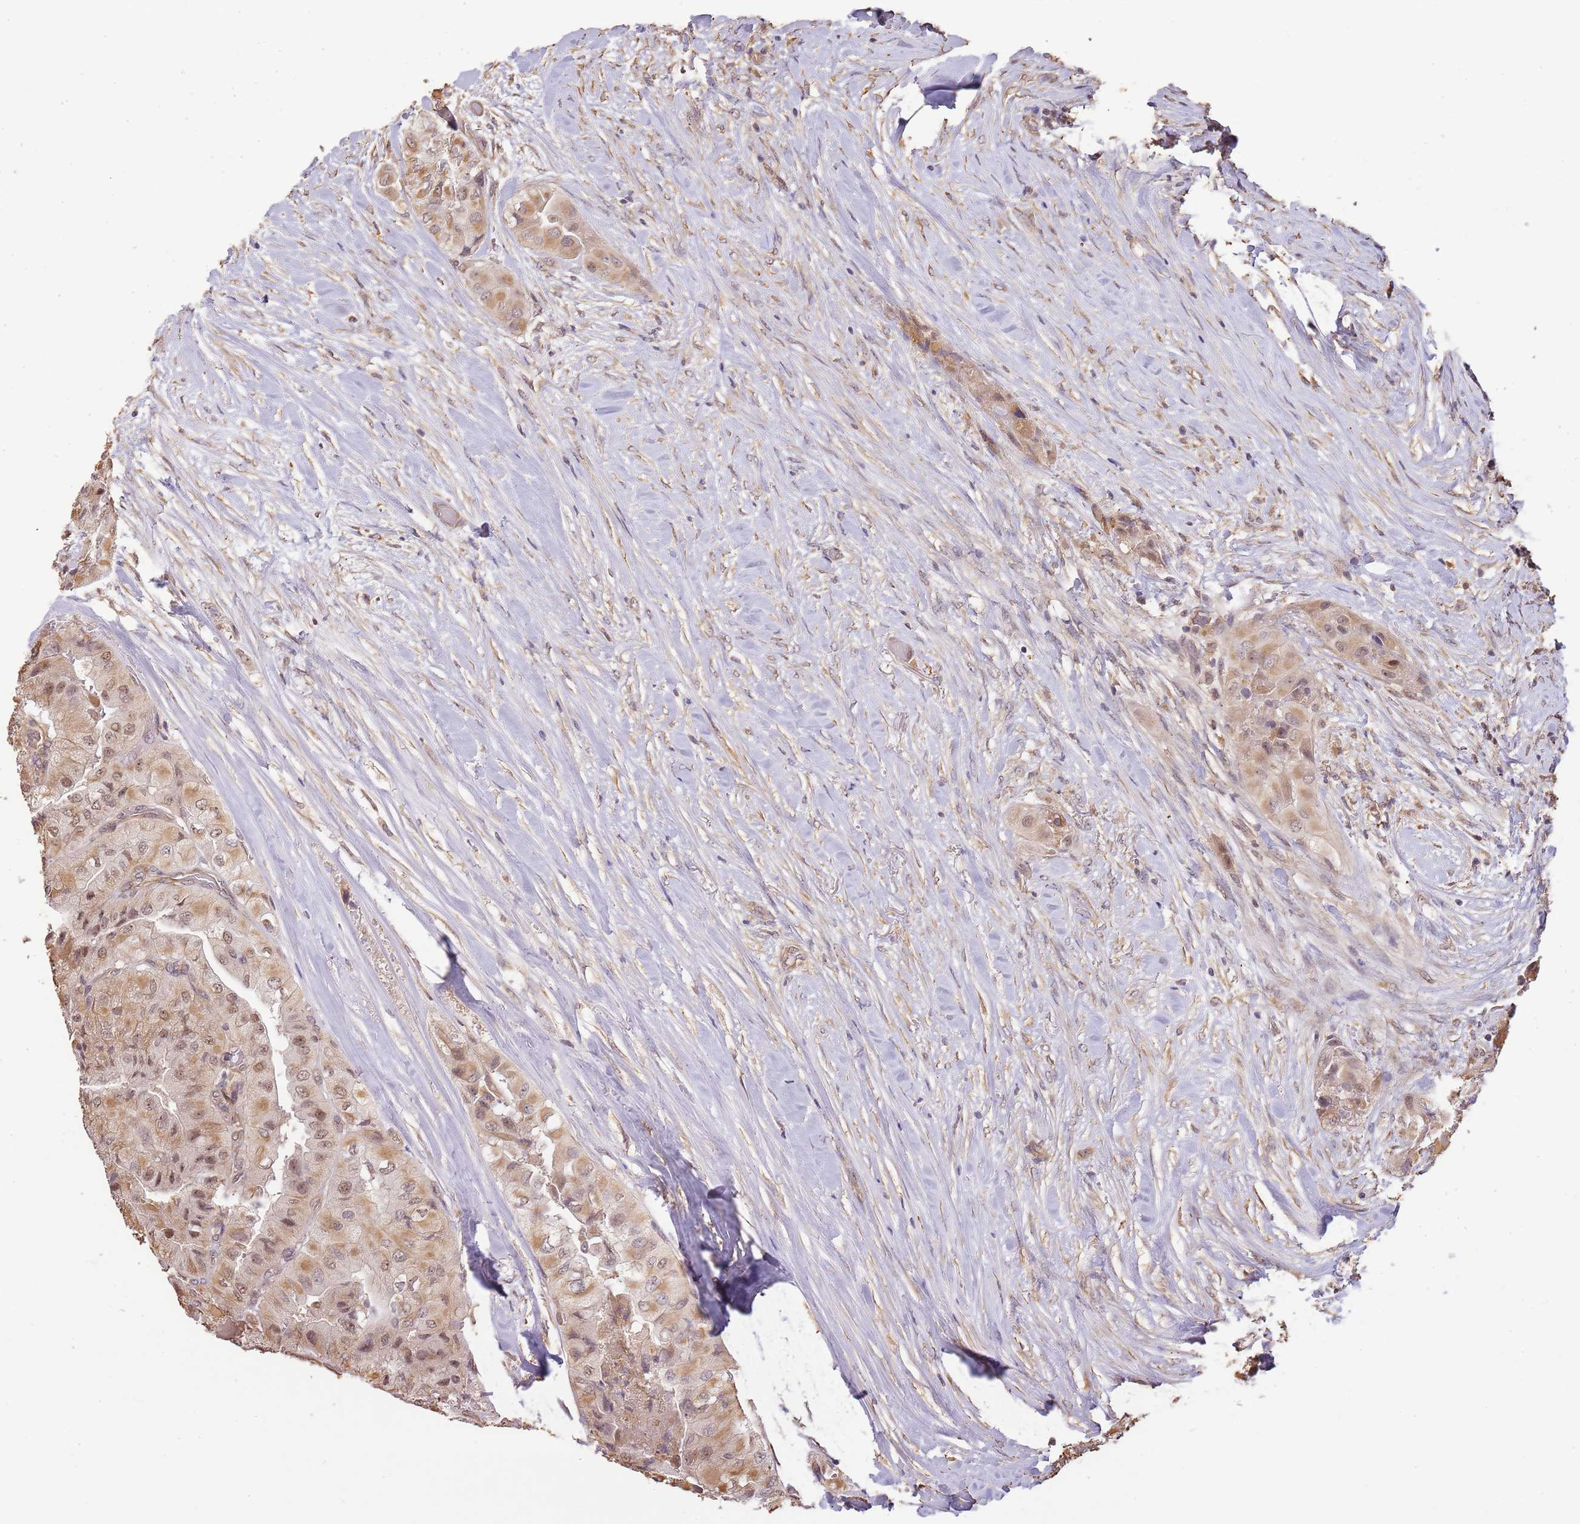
{"staining": {"intensity": "moderate", "quantity": ">75%", "location": "cytoplasmic/membranous,nuclear"}, "tissue": "thyroid cancer", "cell_type": "Tumor cells", "image_type": "cancer", "snomed": [{"axis": "morphology", "description": "Normal tissue, NOS"}, {"axis": "morphology", "description": "Papillary adenocarcinoma, NOS"}, {"axis": "topography", "description": "Thyroid gland"}], "caption": "Immunohistochemical staining of human thyroid papillary adenocarcinoma reveals medium levels of moderate cytoplasmic/membranous and nuclear staining in approximately >75% of tumor cells. Nuclei are stained in blue.", "gene": "SURF2", "patient": {"sex": "female", "age": 59}}